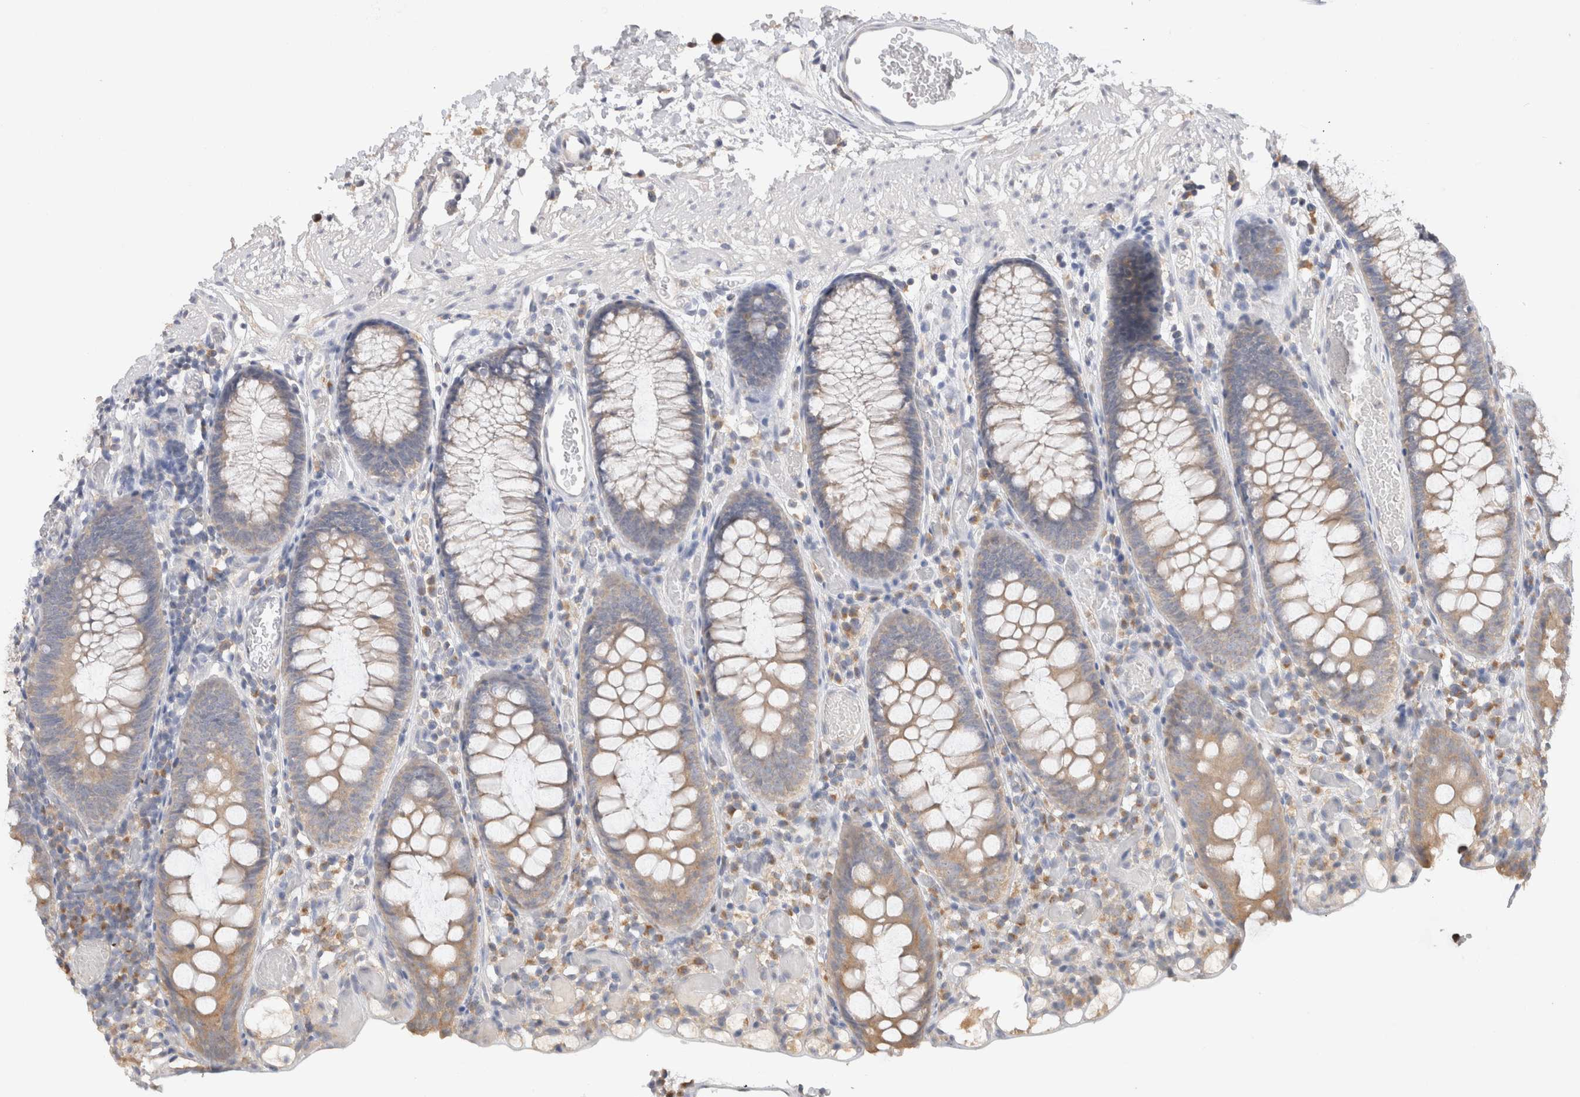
{"staining": {"intensity": "weak", "quantity": "25%-75%", "location": "cytoplasmic/membranous"}, "tissue": "colon", "cell_type": "Endothelial cells", "image_type": "normal", "snomed": [{"axis": "morphology", "description": "Normal tissue, NOS"}, {"axis": "topography", "description": "Colon"}], "caption": "Colon stained with immunohistochemistry displays weak cytoplasmic/membranous staining in approximately 25%-75% of endothelial cells.", "gene": "GAS1", "patient": {"sex": "male", "age": 14}}